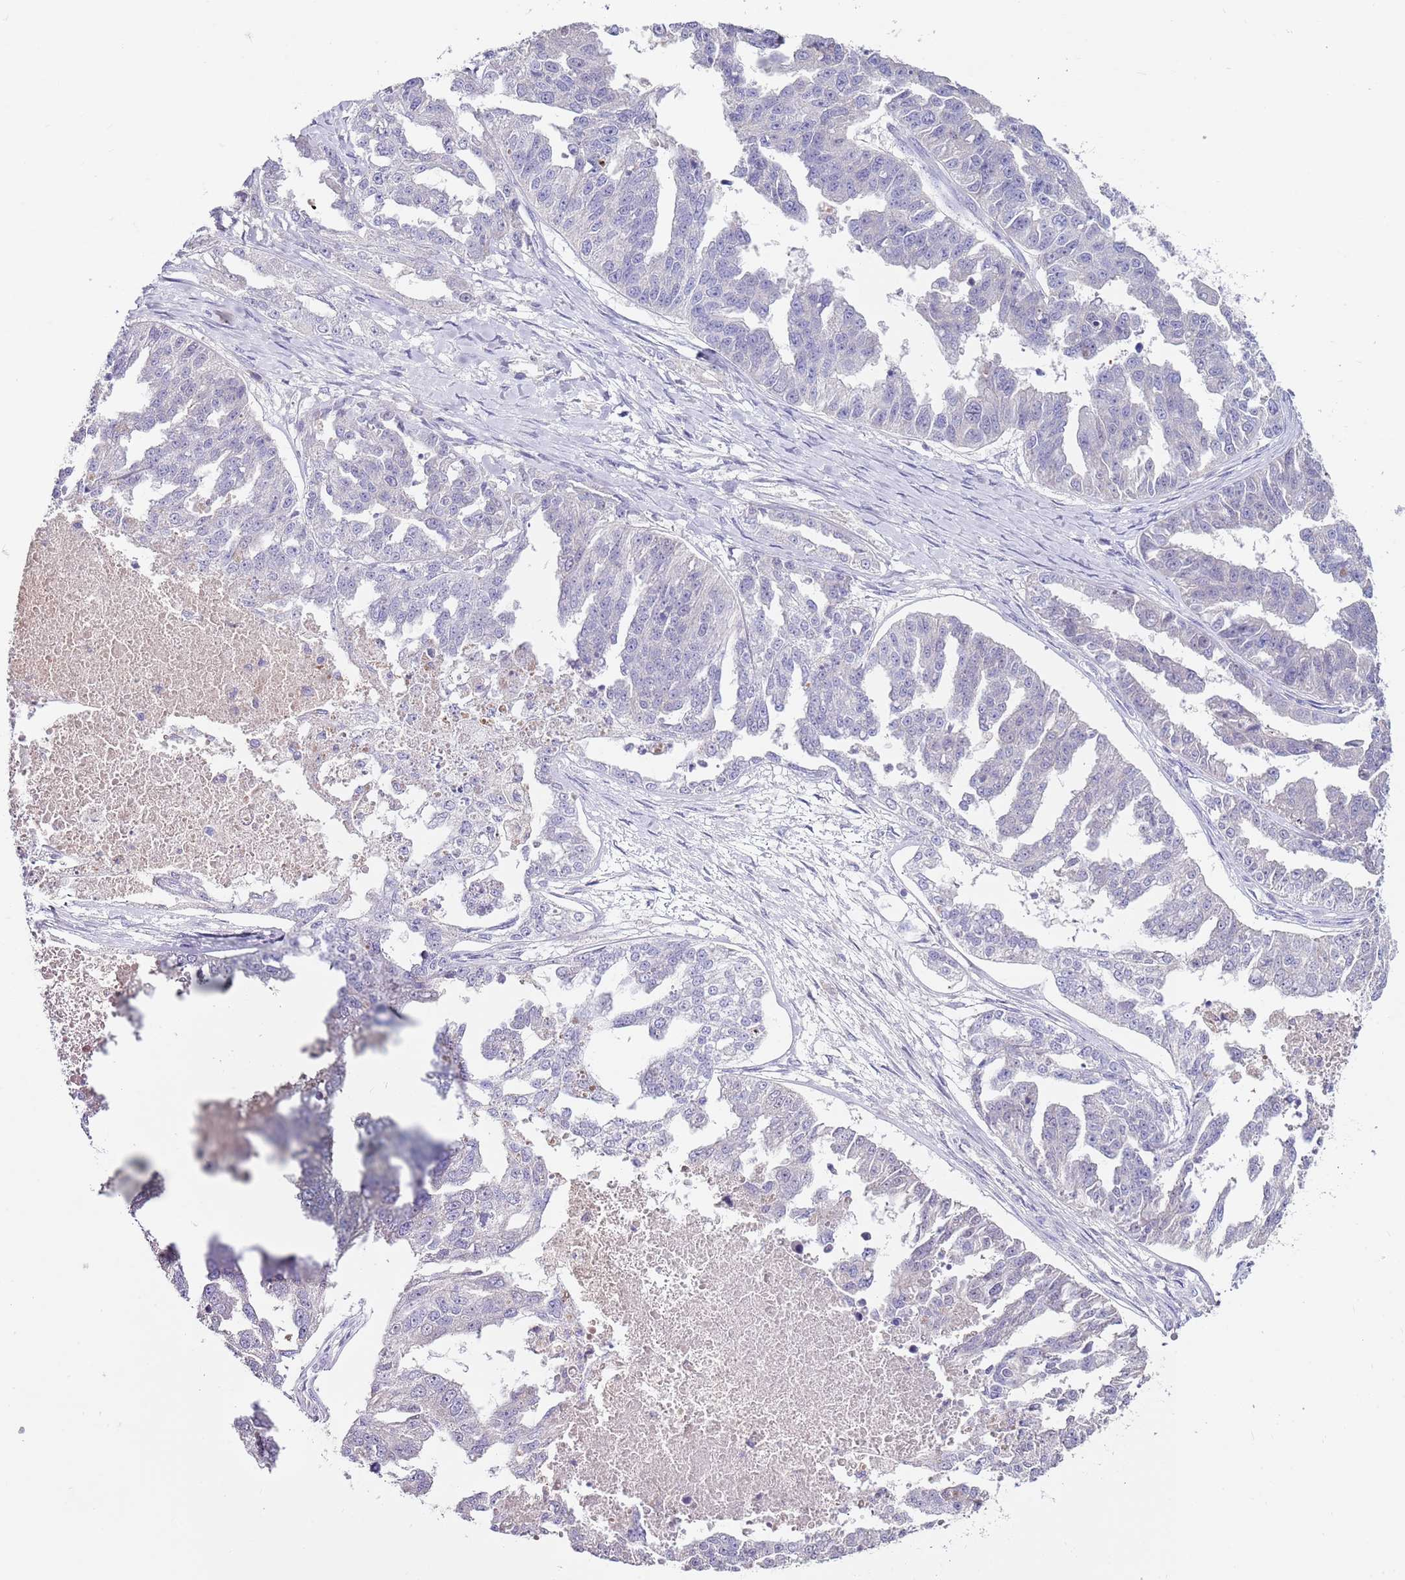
{"staining": {"intensity": "negative", "quantity": "none", "location": "none"}, "tissue": "ovarian cancer", "cell_type": "Tumor cells", "image_type": "cancer", "snomed": [{"axis": "morphology", "description": "Cystadenocarcinoma, serous, NOS"}, {"axis": "topography", "description": "Ovary"}], "caption": "This is an IHC micrograph of serous cystadenocarcinoma (ovarian). There is no expression in tumor cells.", "gene": "NRDE2", "patient": {"sex": "female", "age": 58}}